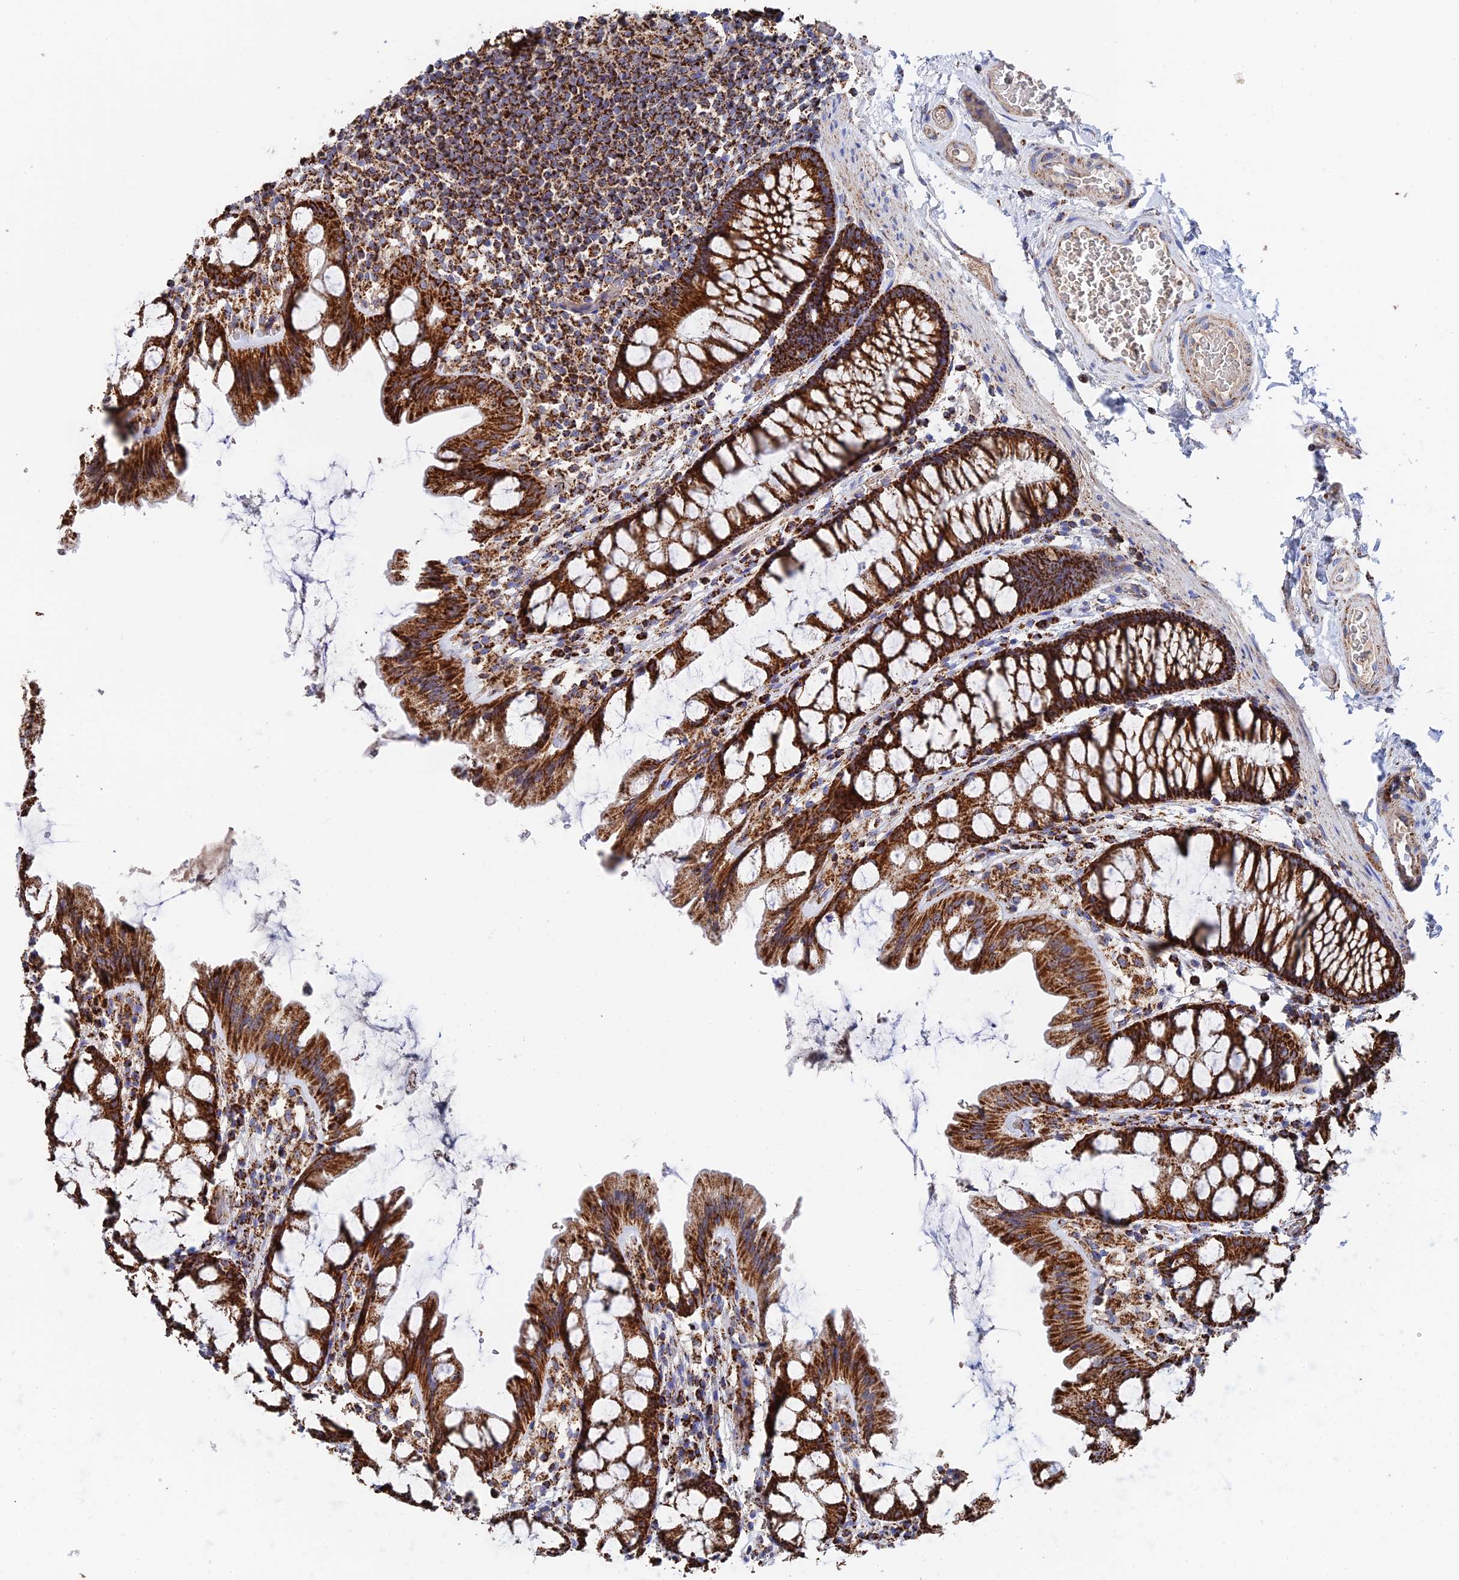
{"staining": {"intensity": "negative", "quantity": "none", "location": "none"}, "tissue": "colon", "cell_type": "Endothelial cells", "image_type": "normal", "snomed": [{"axis": "morphology", "description": "Normal tissue, NOS"}, {"axis": "topography", "description": "Colon"}], "caption": "Human colon stained for a protein using immunohistochemistry displays no staining in endothelial cells.", "gene": "HAUS8", "patient": {"sex": "male", "age": 47}}